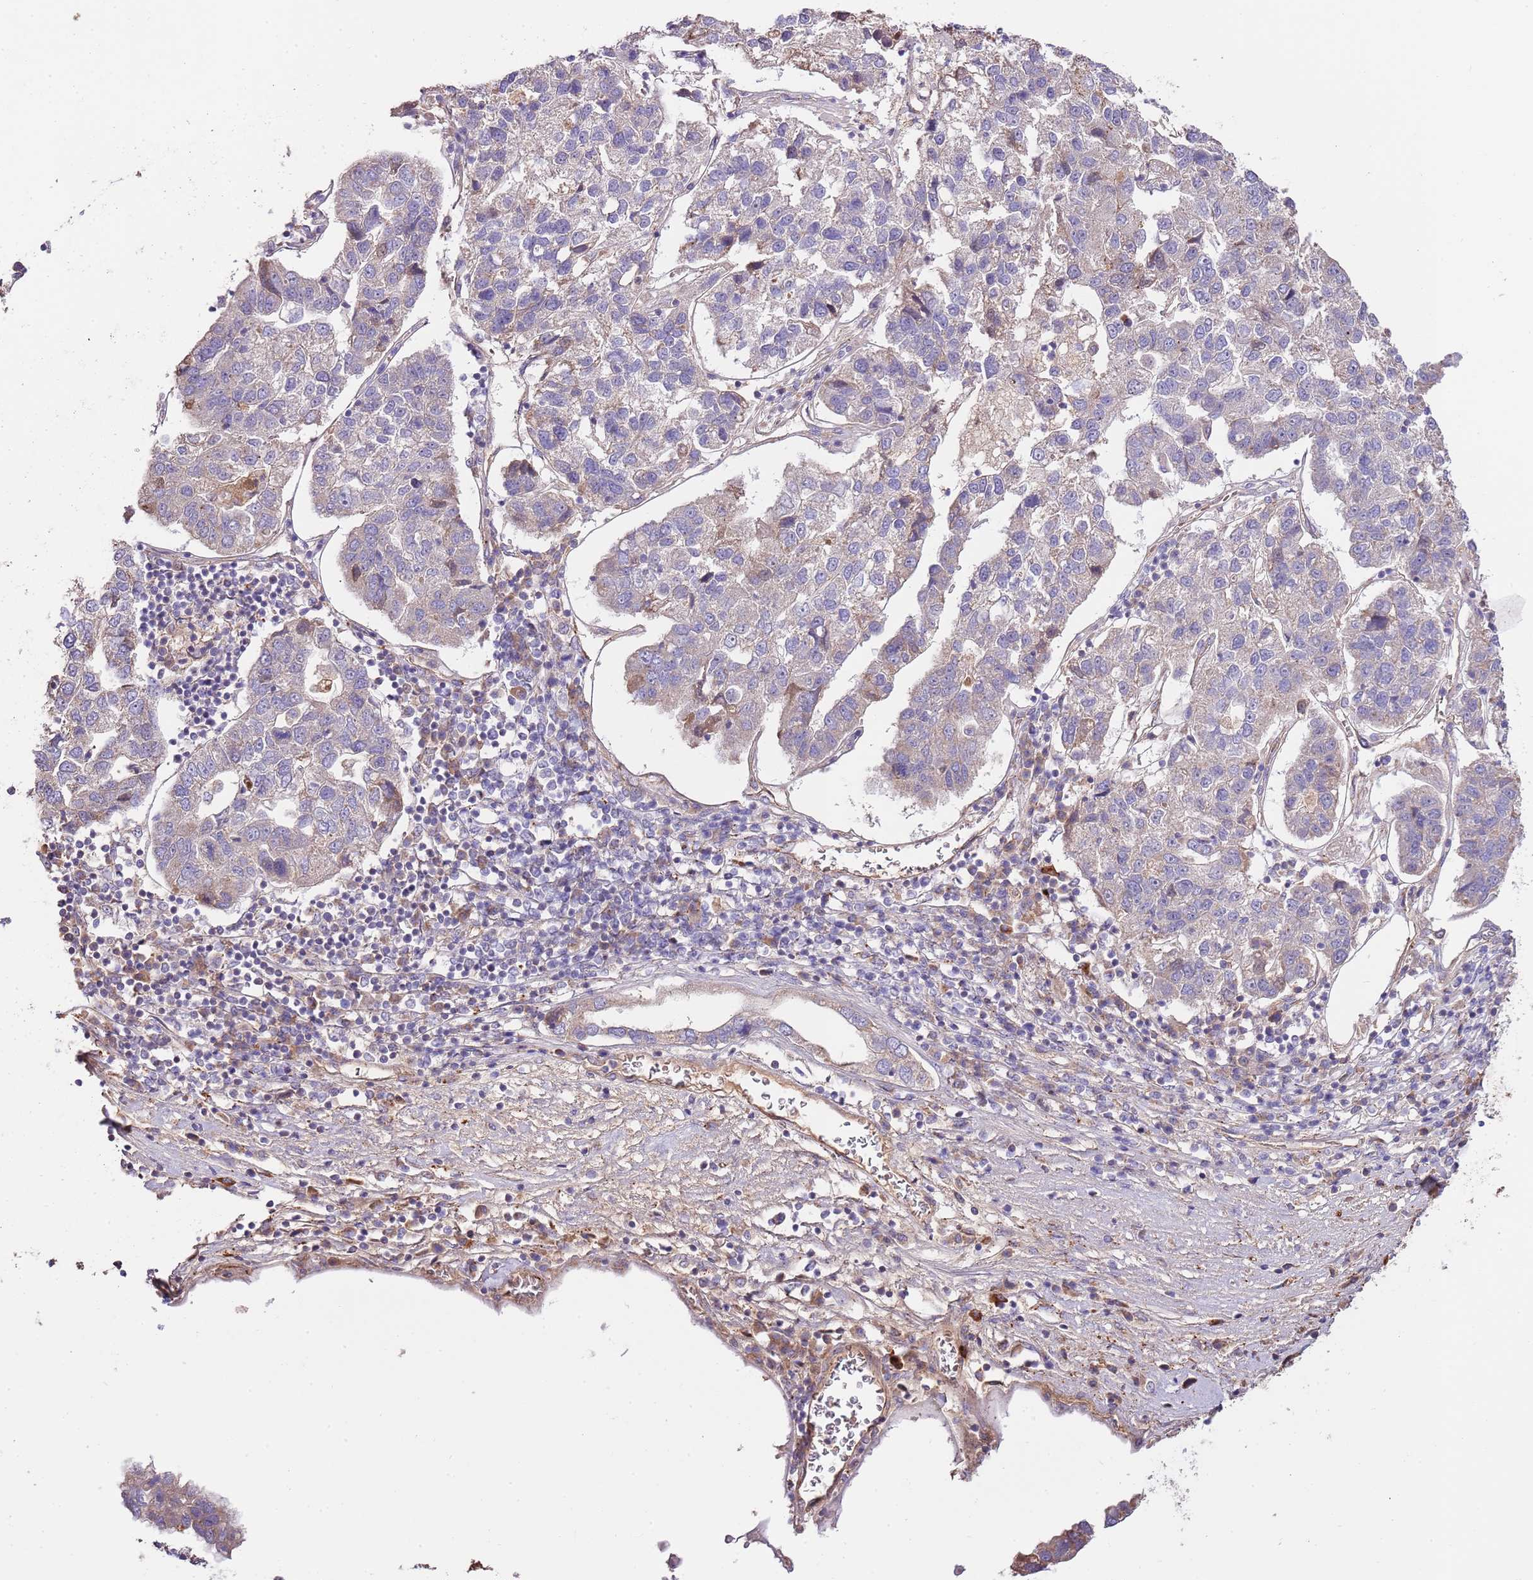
{"staining": {"intensity": "weak", "quantity": "<25%", "location": "cytoplasmic/membranous"}, "tissue": "pancreatic cancer", "cell_type": "Tumor cells", "image_type": "cancer", "snomed": [{"axis": "morphology", "description": "Adenocarcinoma, NOS"}, {"axis": "topography", "description": "Pancreas"}], "caption": "Immunohistochemistry (IHC) of human adenocarcinoma (pancreatic) shows no expression in tumor cells.", "gene": "DOCK6", "patient": {"sex": "female", "age": 61}}